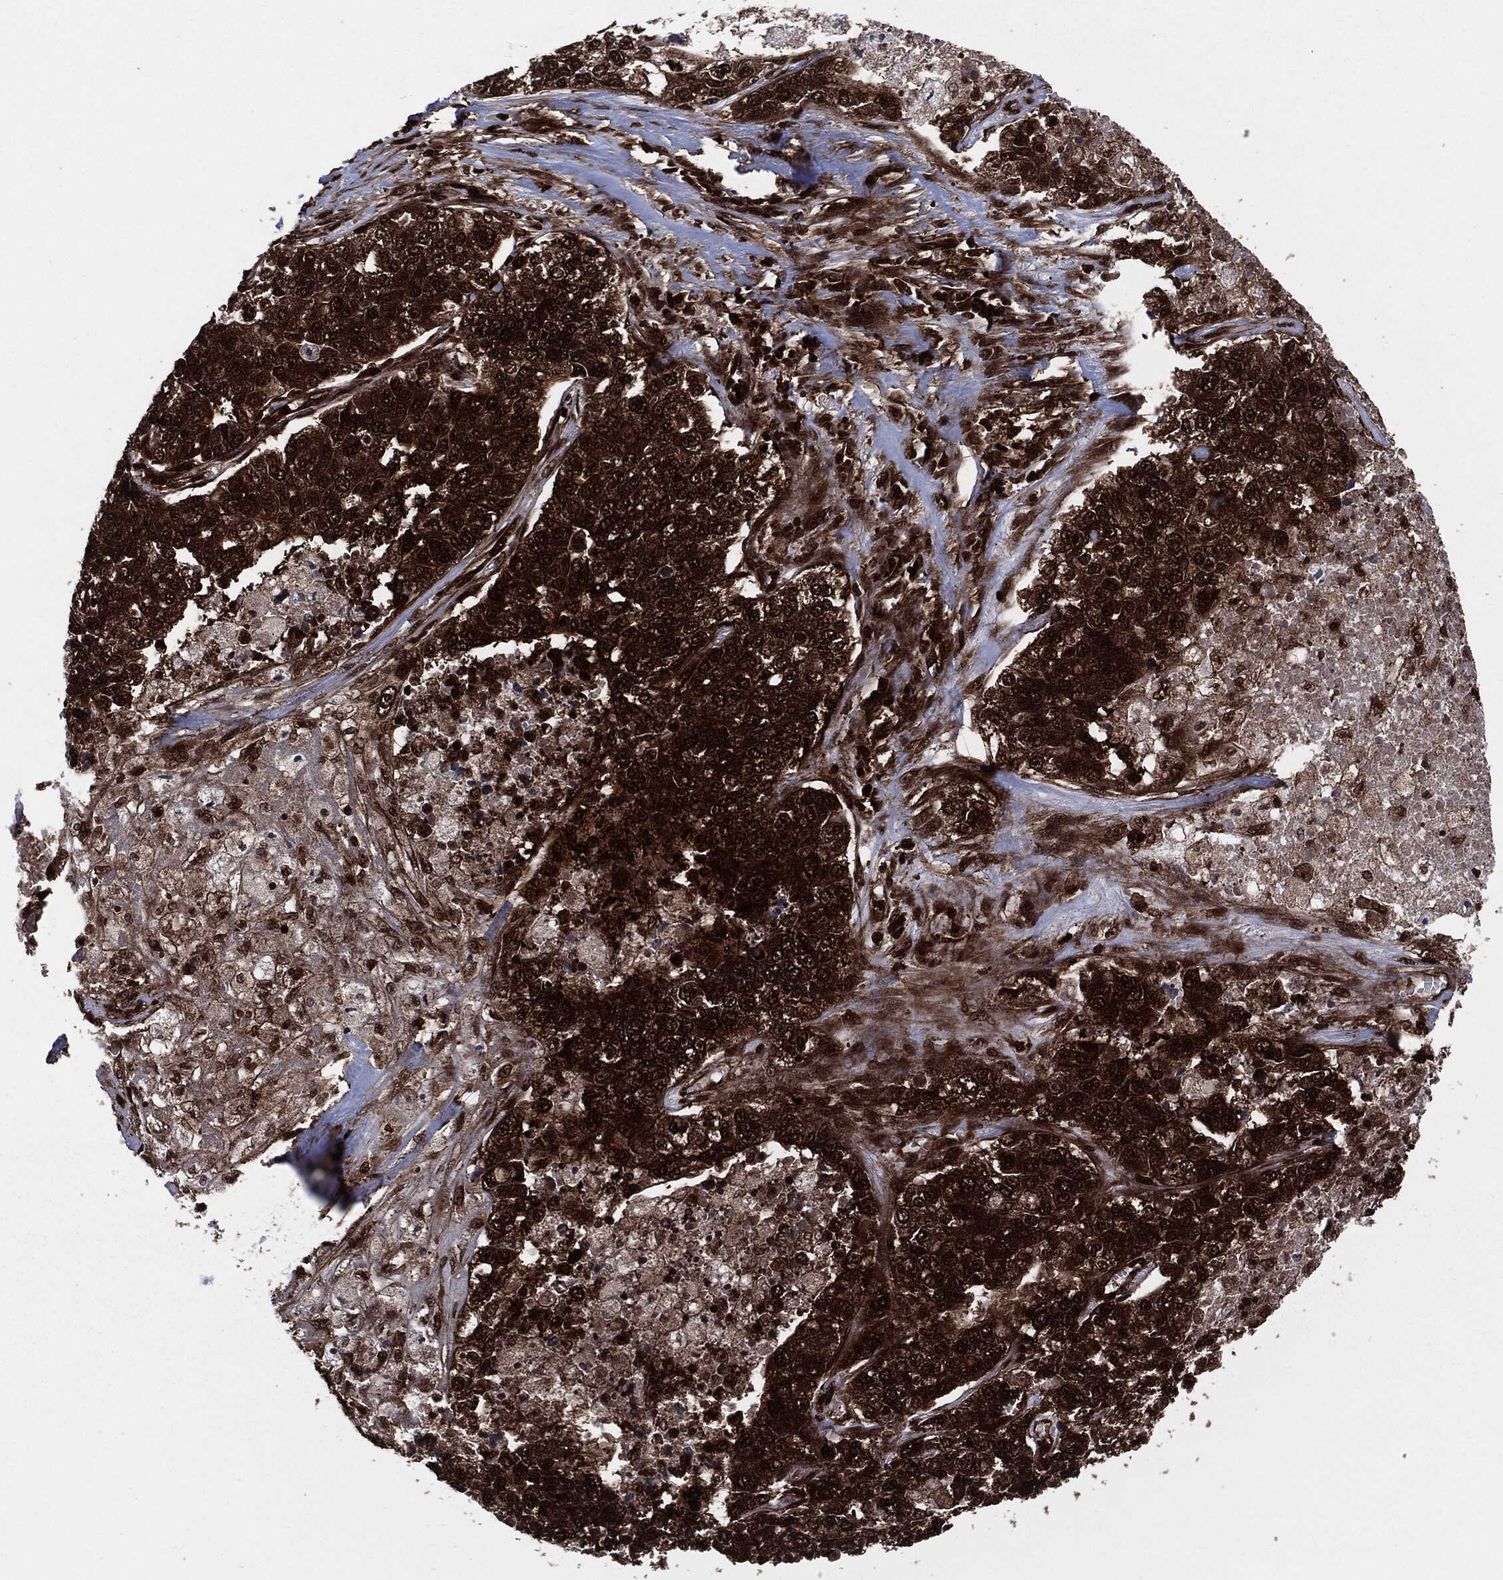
{"staining": {"intensity": "strong", "quantity": ">75%", "location": "cytoplasmic/membranous"}, "tissue": "lung cancer", "cell_type": "Tumor cells", "image_type": "cancer", "snomed": [{"axis": "morphology", "description": "Adenocarcinoma, NOS"}, {"axis": "topography", "description": "Lung"}], "caption": "This micrograph reveals immunohistochemistry staining of human lung cancer, with high strong cytoplasmic/membranous positivity in about >75% of tumor cells.", "gene": "YWHAB", "patient": {"sex": "male", "age": 49}}